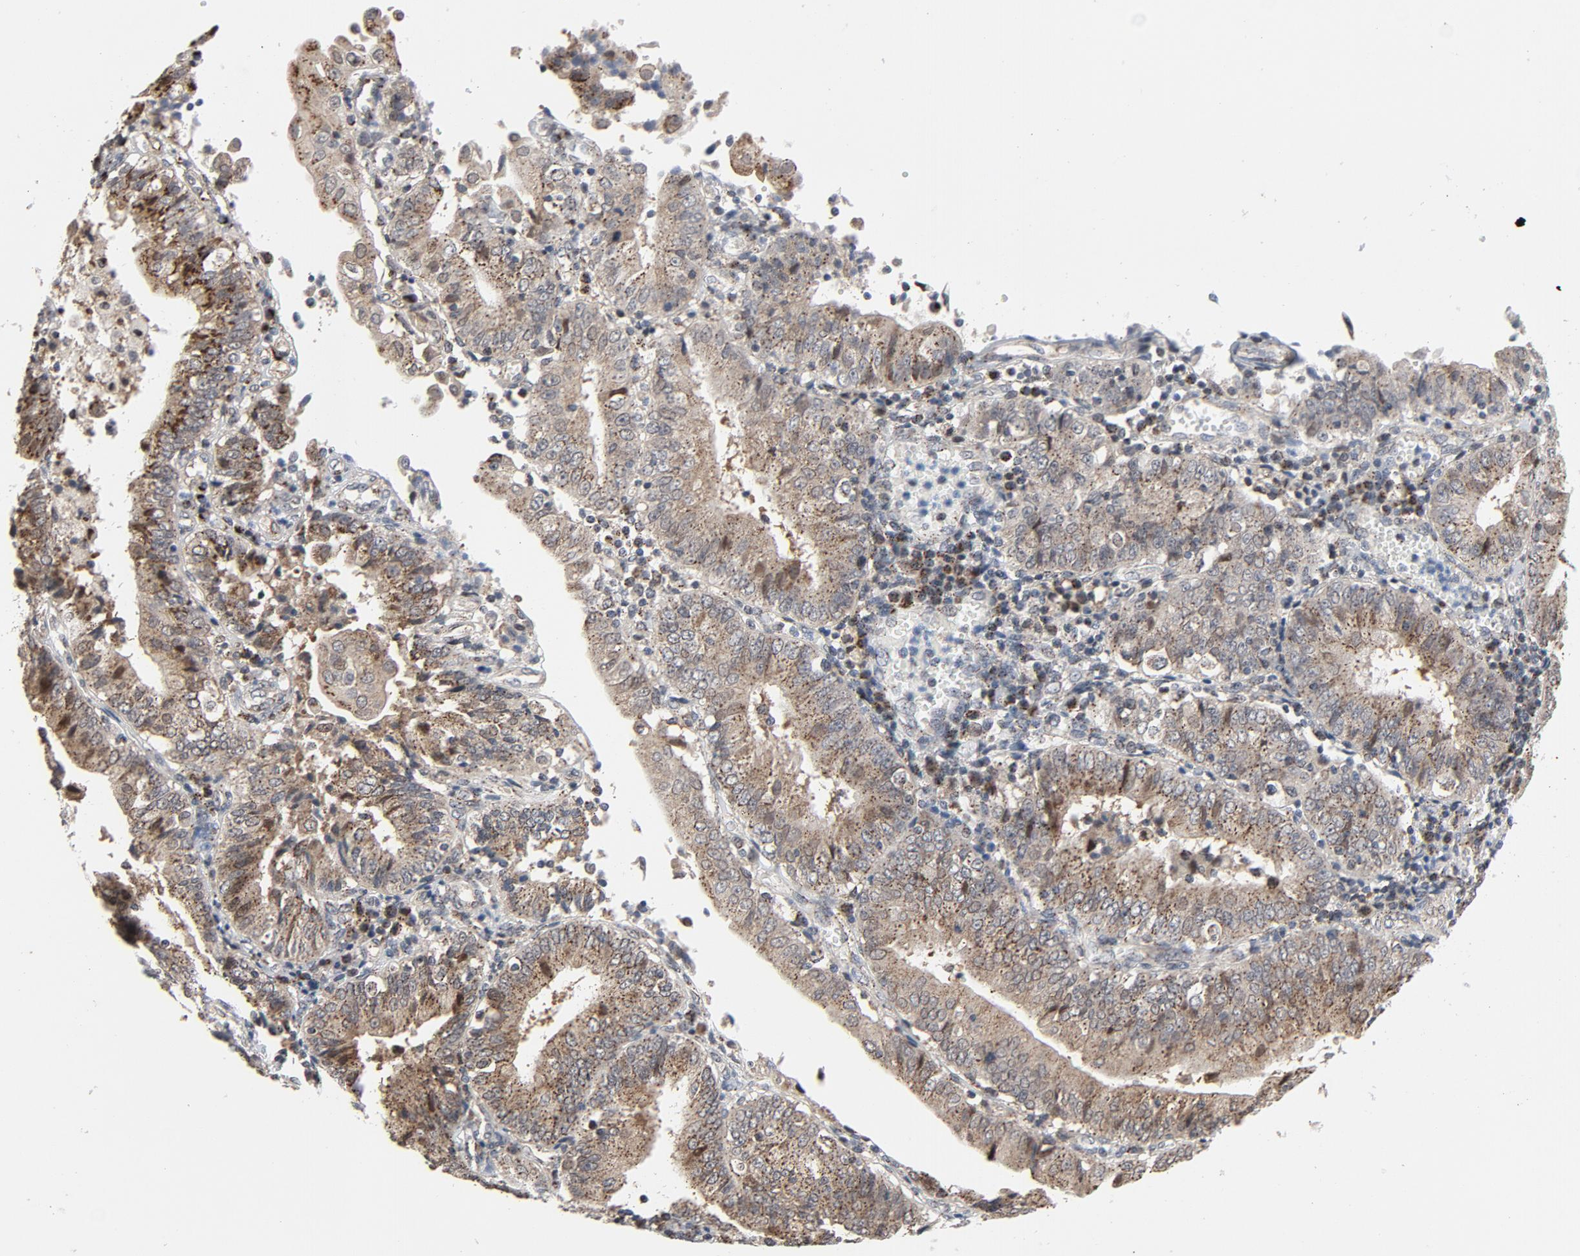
{"staining": {"intensity": "weak", "quantity": ">75%", "location": "cytoplasmic/membranous"}, "tissue": "endometrial cancer", "cell_type": "Tumor cells", "image_type": "cancer", "snomed": [{"axis": "morphology", "description": "Adenocarcinoma, NOS"}, {"axis": "topography", "description": "Endometrium"}], "caption": "Immunohistochemical staining of human endometrial cancer (adenocarcinoma) reveals weak cytoplasmic/membranous protein staining in about >75% of tumor cells. Immunohistochemistry (ihc) stains the protein in brown and the nuclei are stained blue.", "gene": "RPL12", "patient": {"sex": "female", "age": 75}}